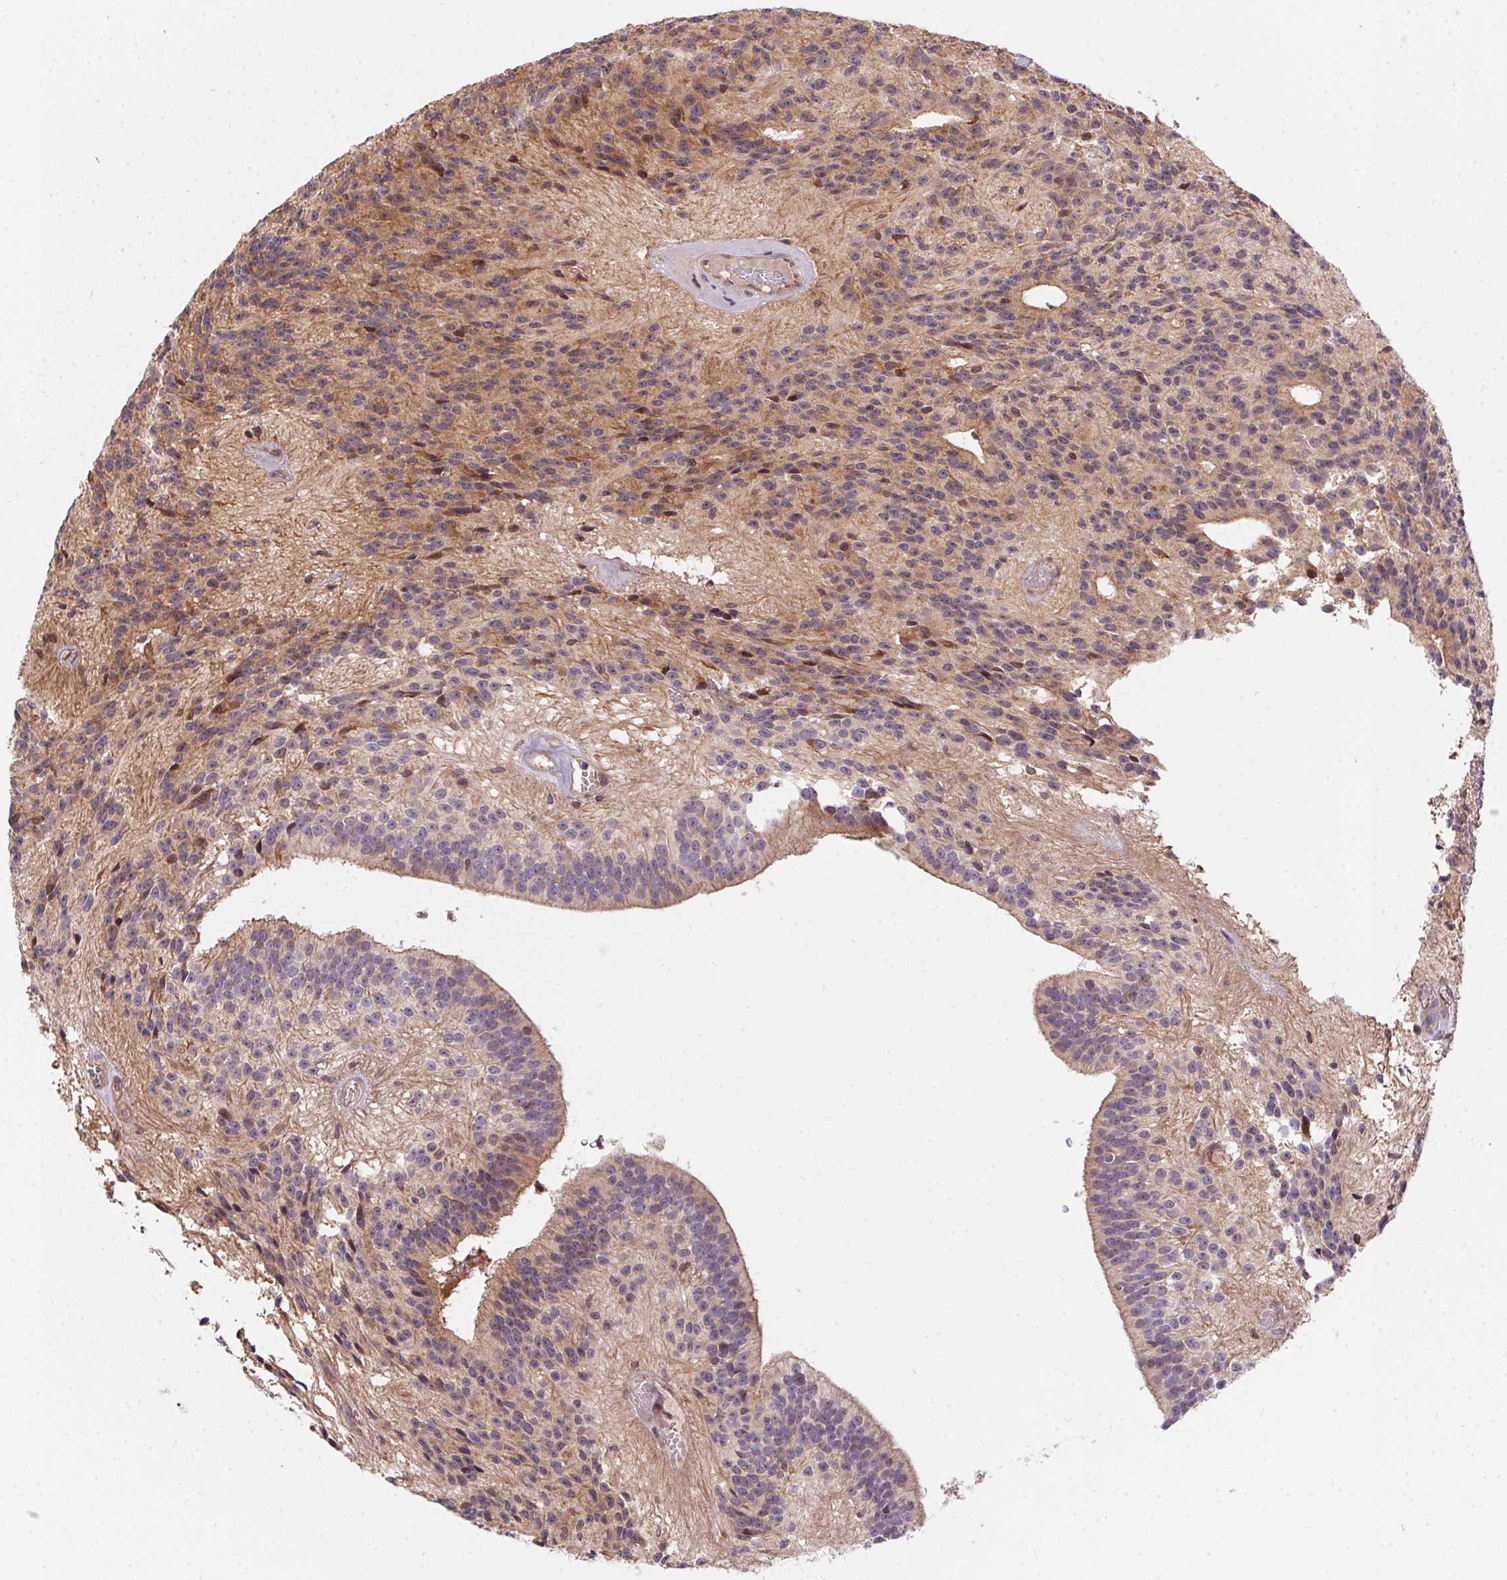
{"staining": {"intensity": "weak", "quantity": "<25%", "location": "cytoplasmic/membranous,nuclear"}, "tissue": "glioma", "cell_type": "Tumor cells", "image_type": "cancer", "snomed": [{"axis": "morphology", "description": "Glioma, malignant, Low grade"}, {"axis": "topography", "description": "Brain"}], "caption": "The immunohistochemistry (IHC) histopathology image has no significant expression in tumor cells of low-grade glioma (malignant) tissue. (Immunohistochemistry (ihc), brightfield microscopy, high magnification).", "gene": "NUDT16", "patient": {"sex": "male", "age": 31}}